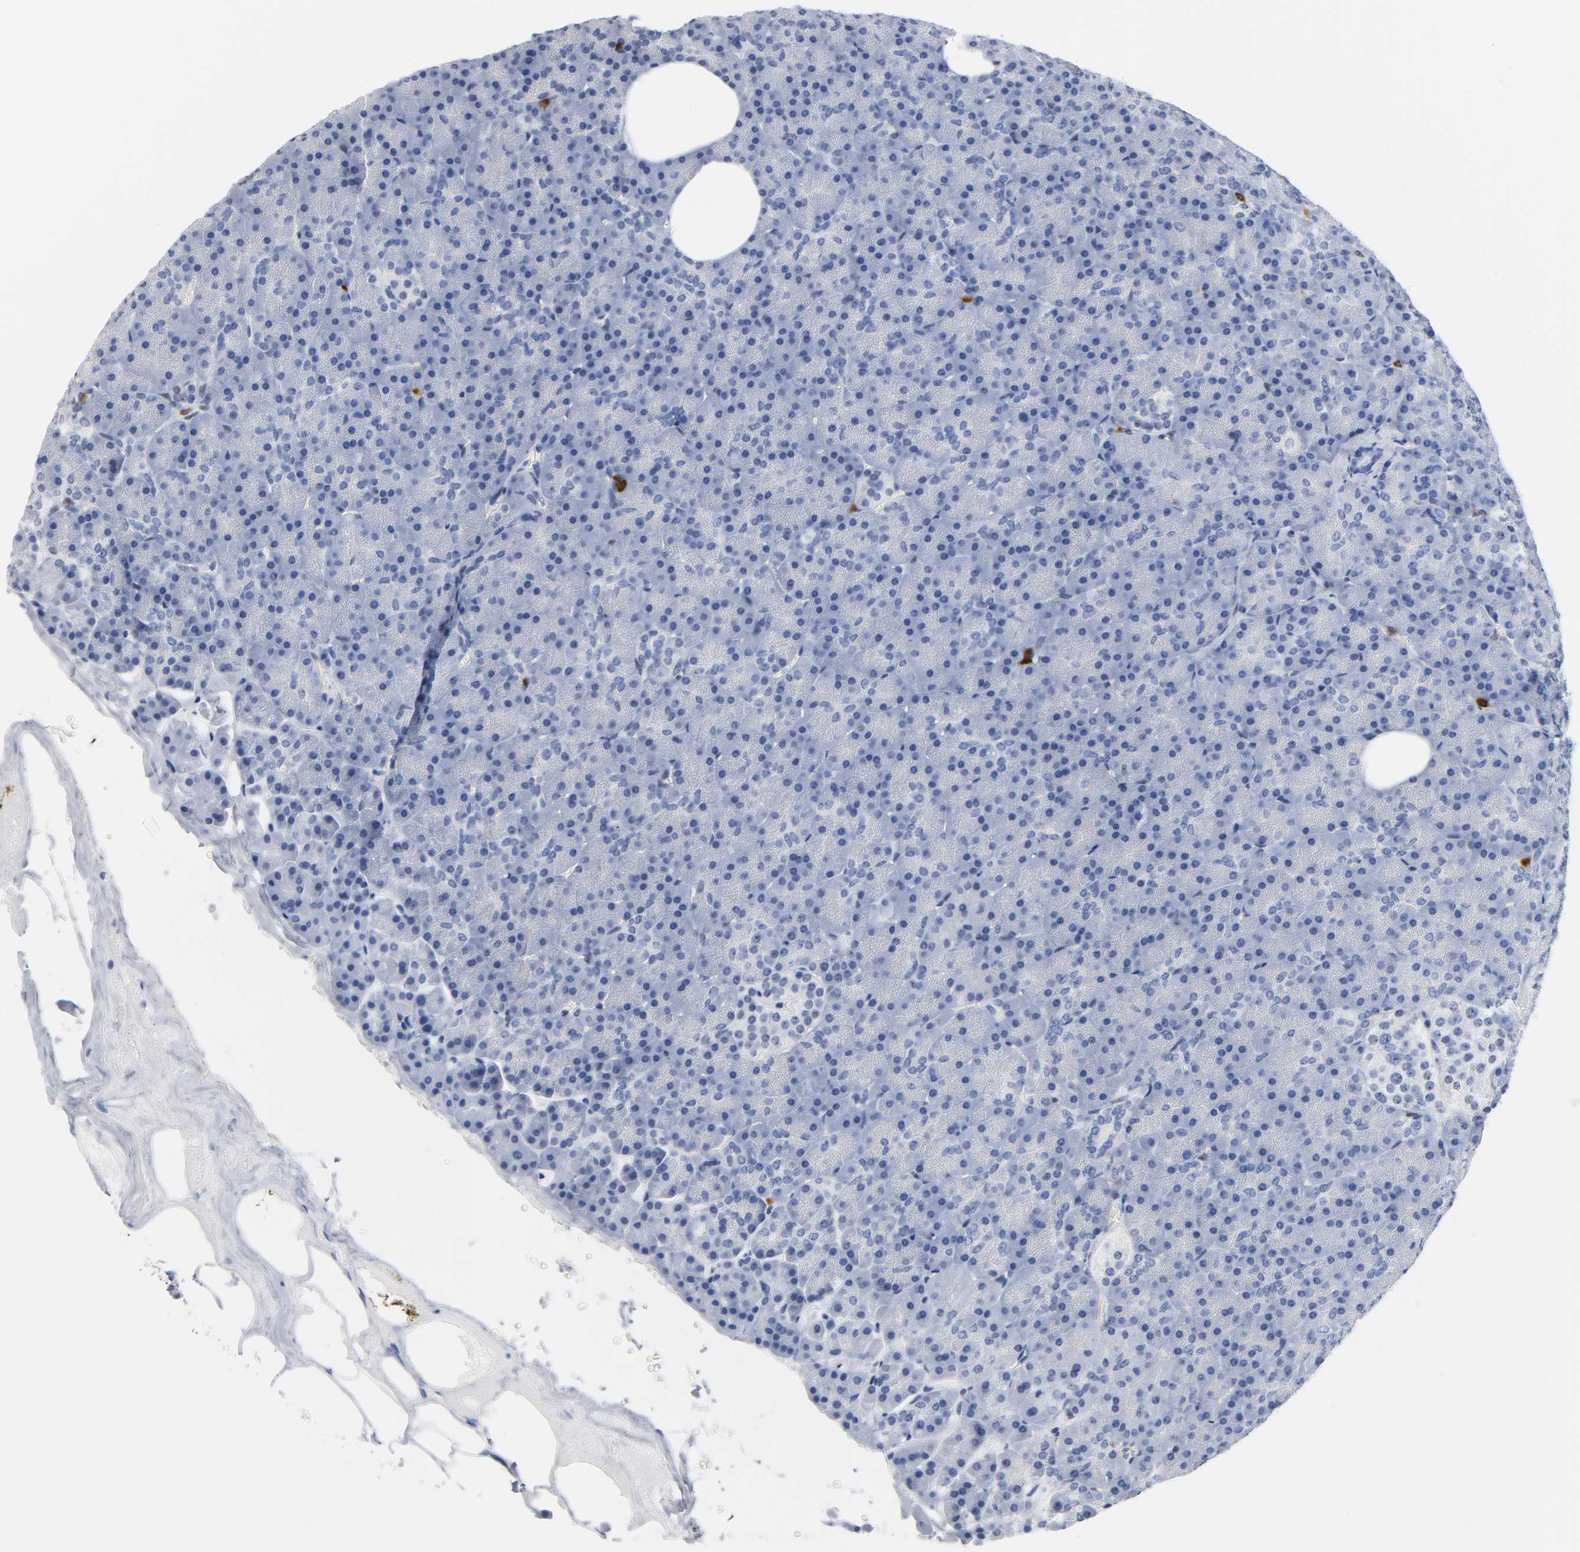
{"staining": {"intensity": "negative", "quantity": "none", "location": "none"}, "tissue": "pancreas", "cell_type": "Exocrine glandular cells", "image_type": "normal", "snomed": [{"axis": "morphology", "description": "Normal tissue, NOS"}, {"axis": "topography", "description": "Pancreas"}], "caption": "Immunohistochemistry (IHC) photomicrograph of unremarkable human pancreas stained for a protein (brown), which shows no staining in exocrine glandular cells. The staining is performed using DAB brown chromogen with nuclei counter-stained in using hematoxylin.", "gene": "NAB2", "patient": {"sex": "female", "age": 35}}